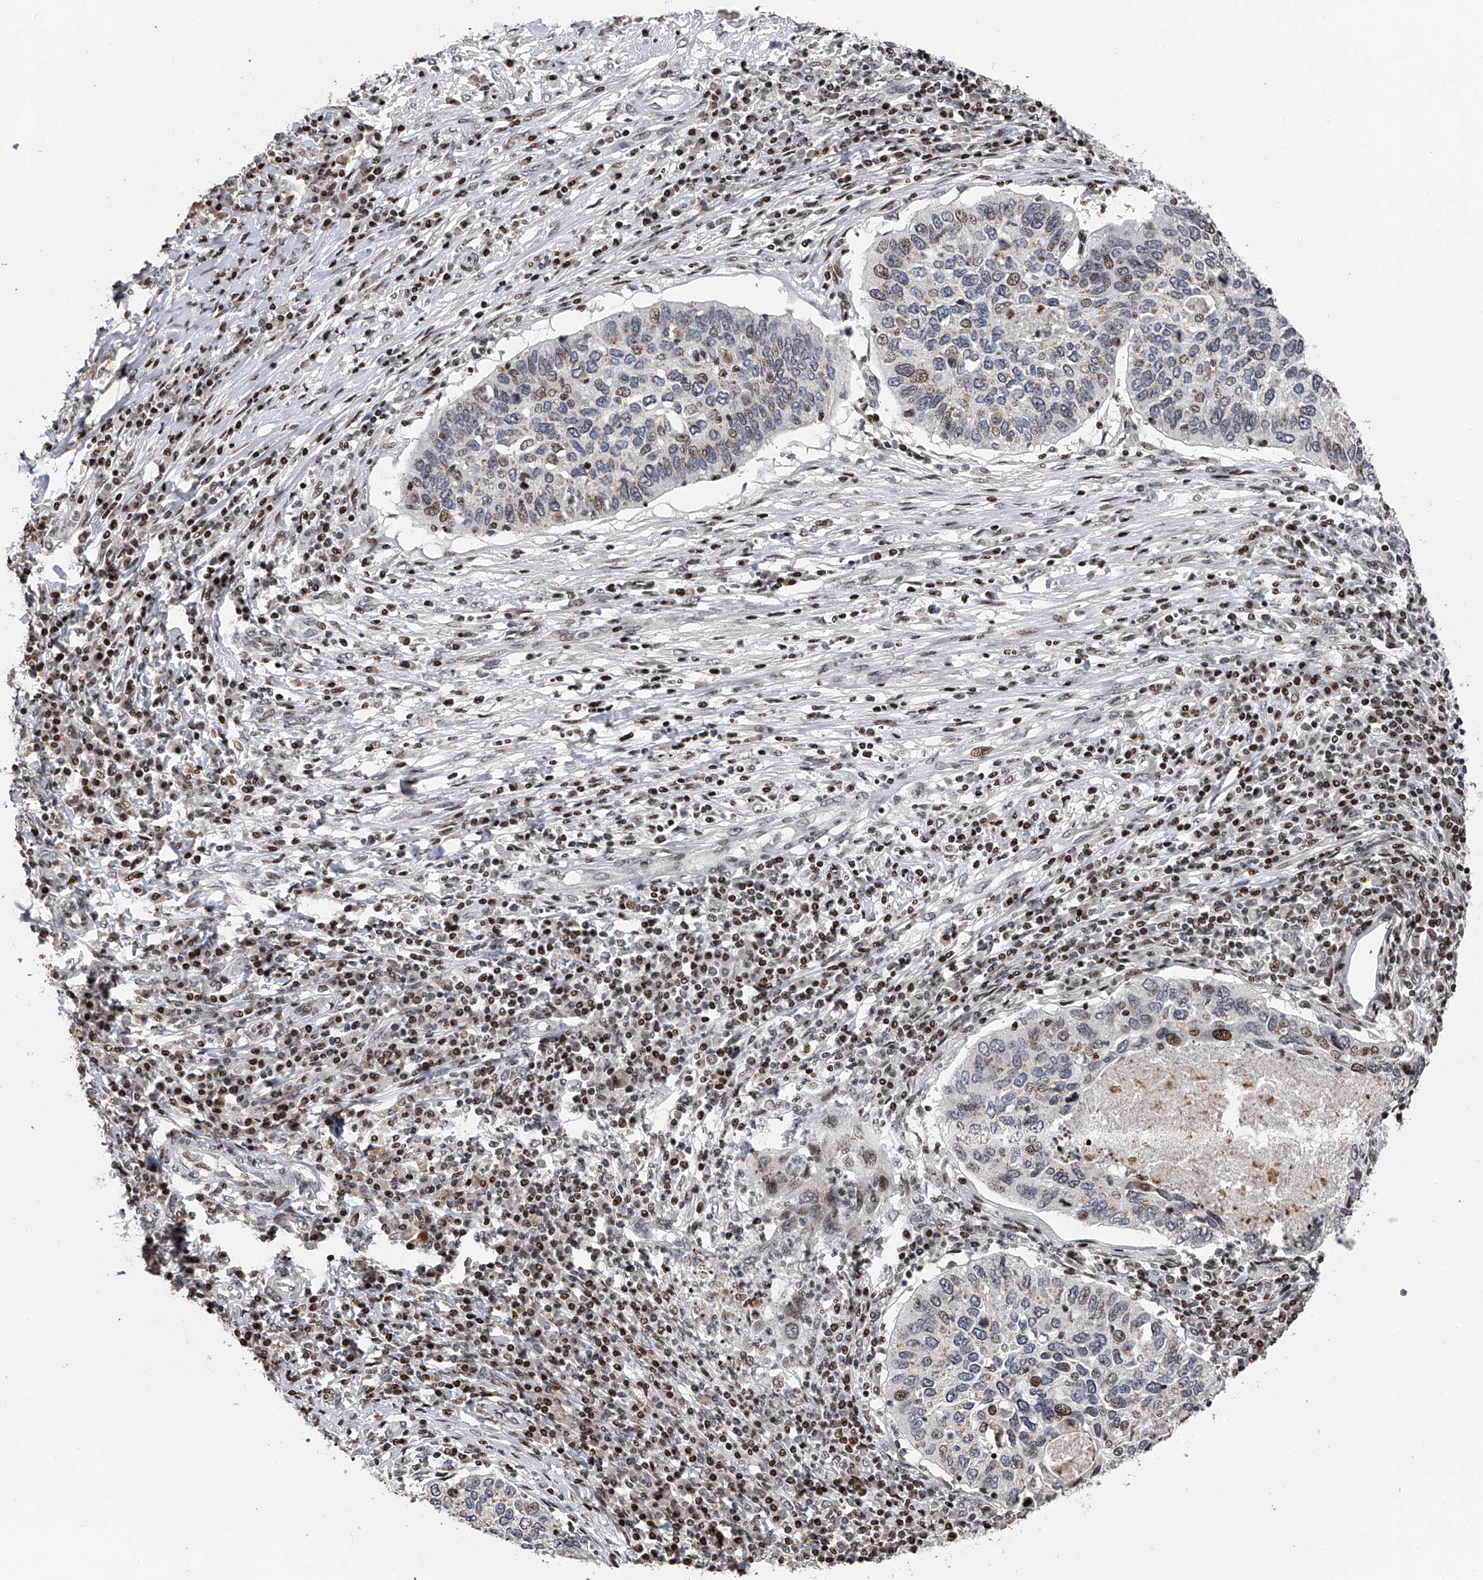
{"staining": {"intensity": "weak", "quantity": "<25%", "location": "nuclear"}, "tissue": "cervical cancer", "cell_type": "Tumor cells", "image_type": "cancer", "snomed": [{"axis": "morphology", "description": "Squamous cell carcinoma, NOS"}, {"axis": "topography", "description": "Cervix"}], "caption": "Human cervical cancer (squamous cell carcinoma) stained for a protein using immunohistochemistry (IHC) demonstrates no expression in tumor cells.", "gene": "RWDD2A", "patient": {"sex": "female", "age": 38}}